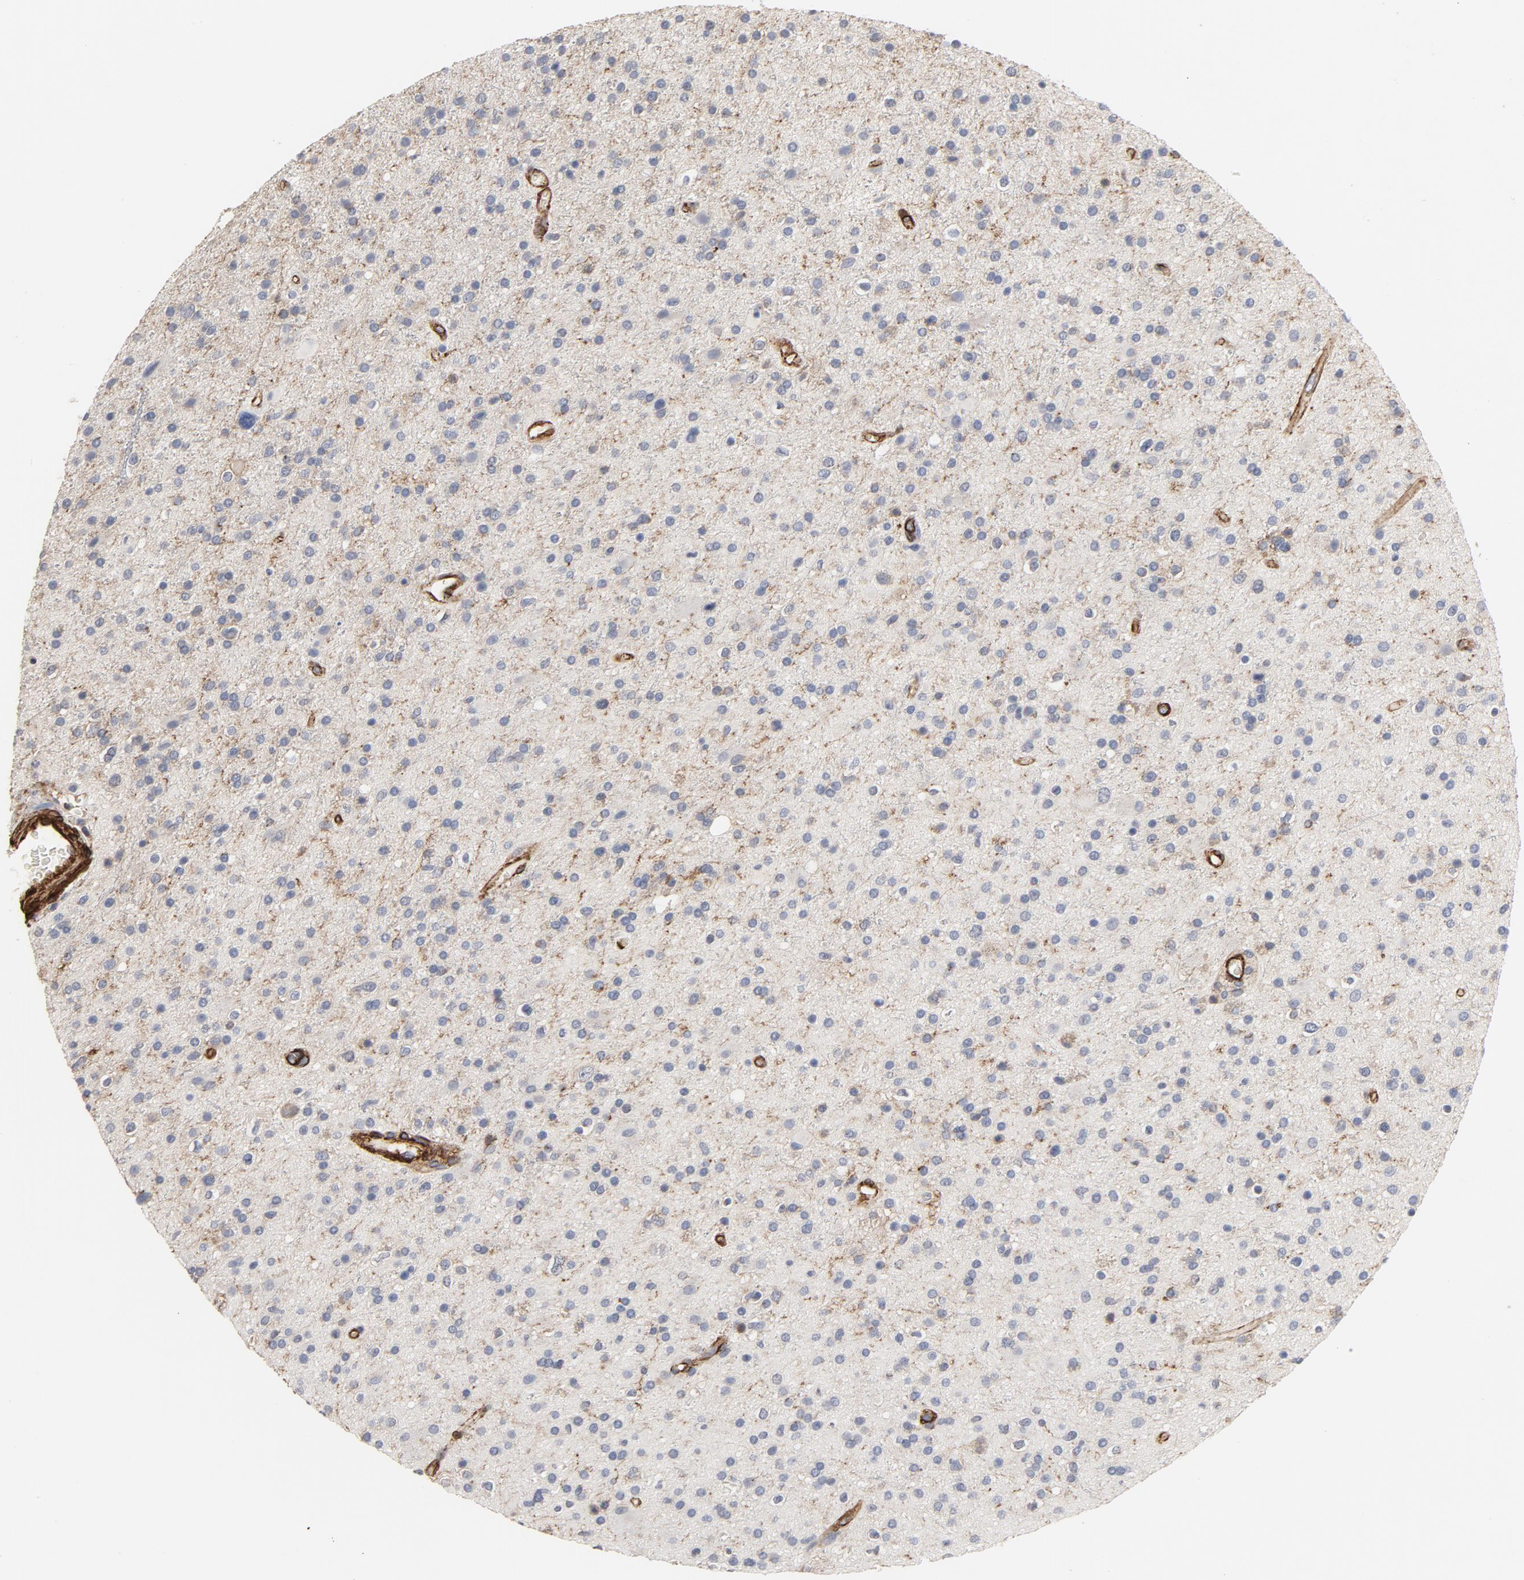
{"staining": {"intensity": "negative", "quantity": "none", "location": "none"}, "tissue": "glioma", "cell_type": "Tumor cells", "image_type": "cancer", "snomed": [{"axis": "morphology", "description": "Glioma, malignant, High grade"}, {"axis": "topography", "description": "Brain"}], "caption": "Tumor cells show no significant protein staining in malignant glioma (high-grade).", "gene": "GNG2", "patient": {"sex": "male", "age": 33}}